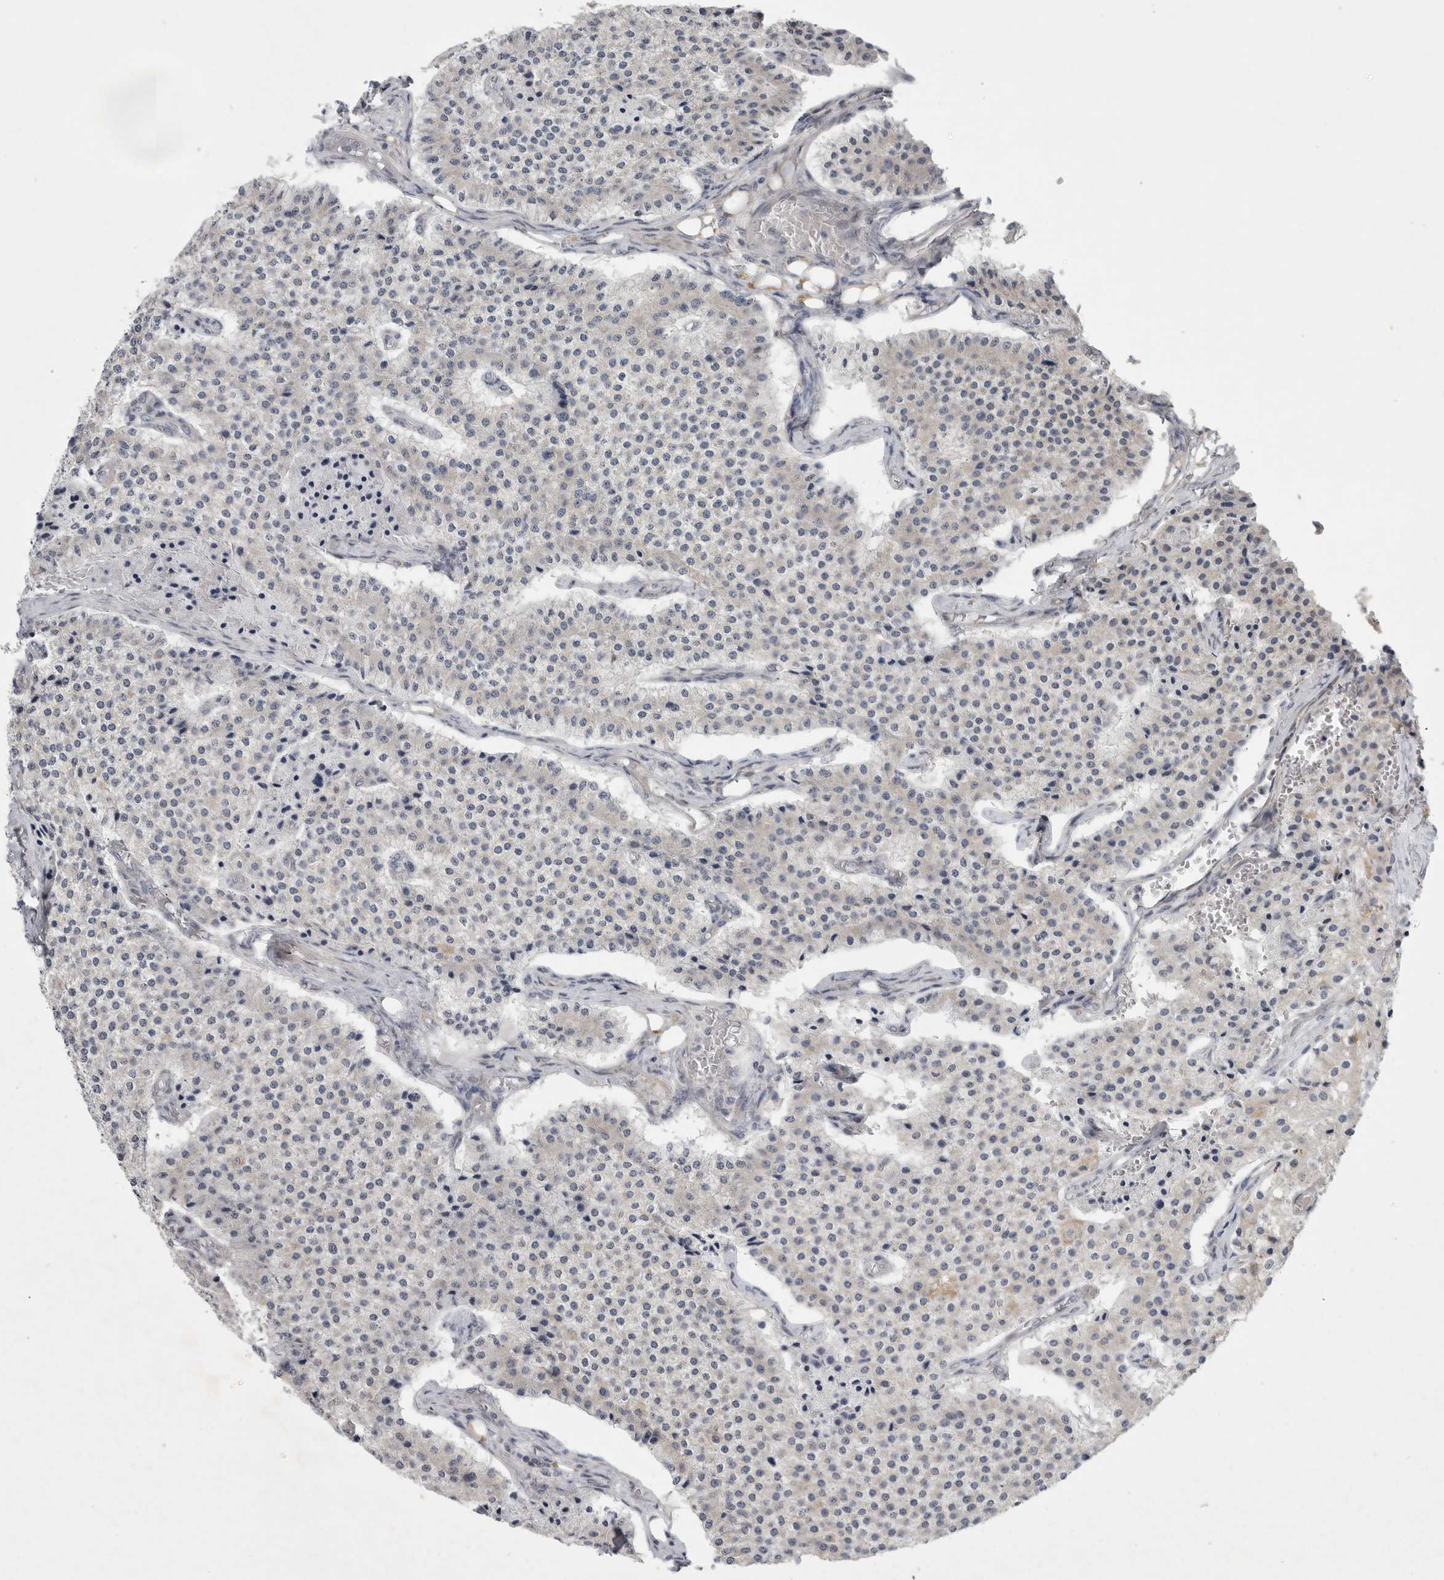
{"staining": {"intensity": "weak", "quantity": "<25%", "location": "cytoplasmic/membranous"}, "tissue": "carcinoid", "cell_type": "Tumor cells", "image_type": "cancer", "snomed": [{"axis": "morphology", "description": "Carcinoid, malignant, NOS"}, {"axis": "topography", "description": "Colon"}], "caption": "Human carcinoid (malignant) stained for a protein using immunohistochemistry shows no expression in tumor cells.", "gene": "FBXO43", "patient": {"sex": "female", "age": 52}}